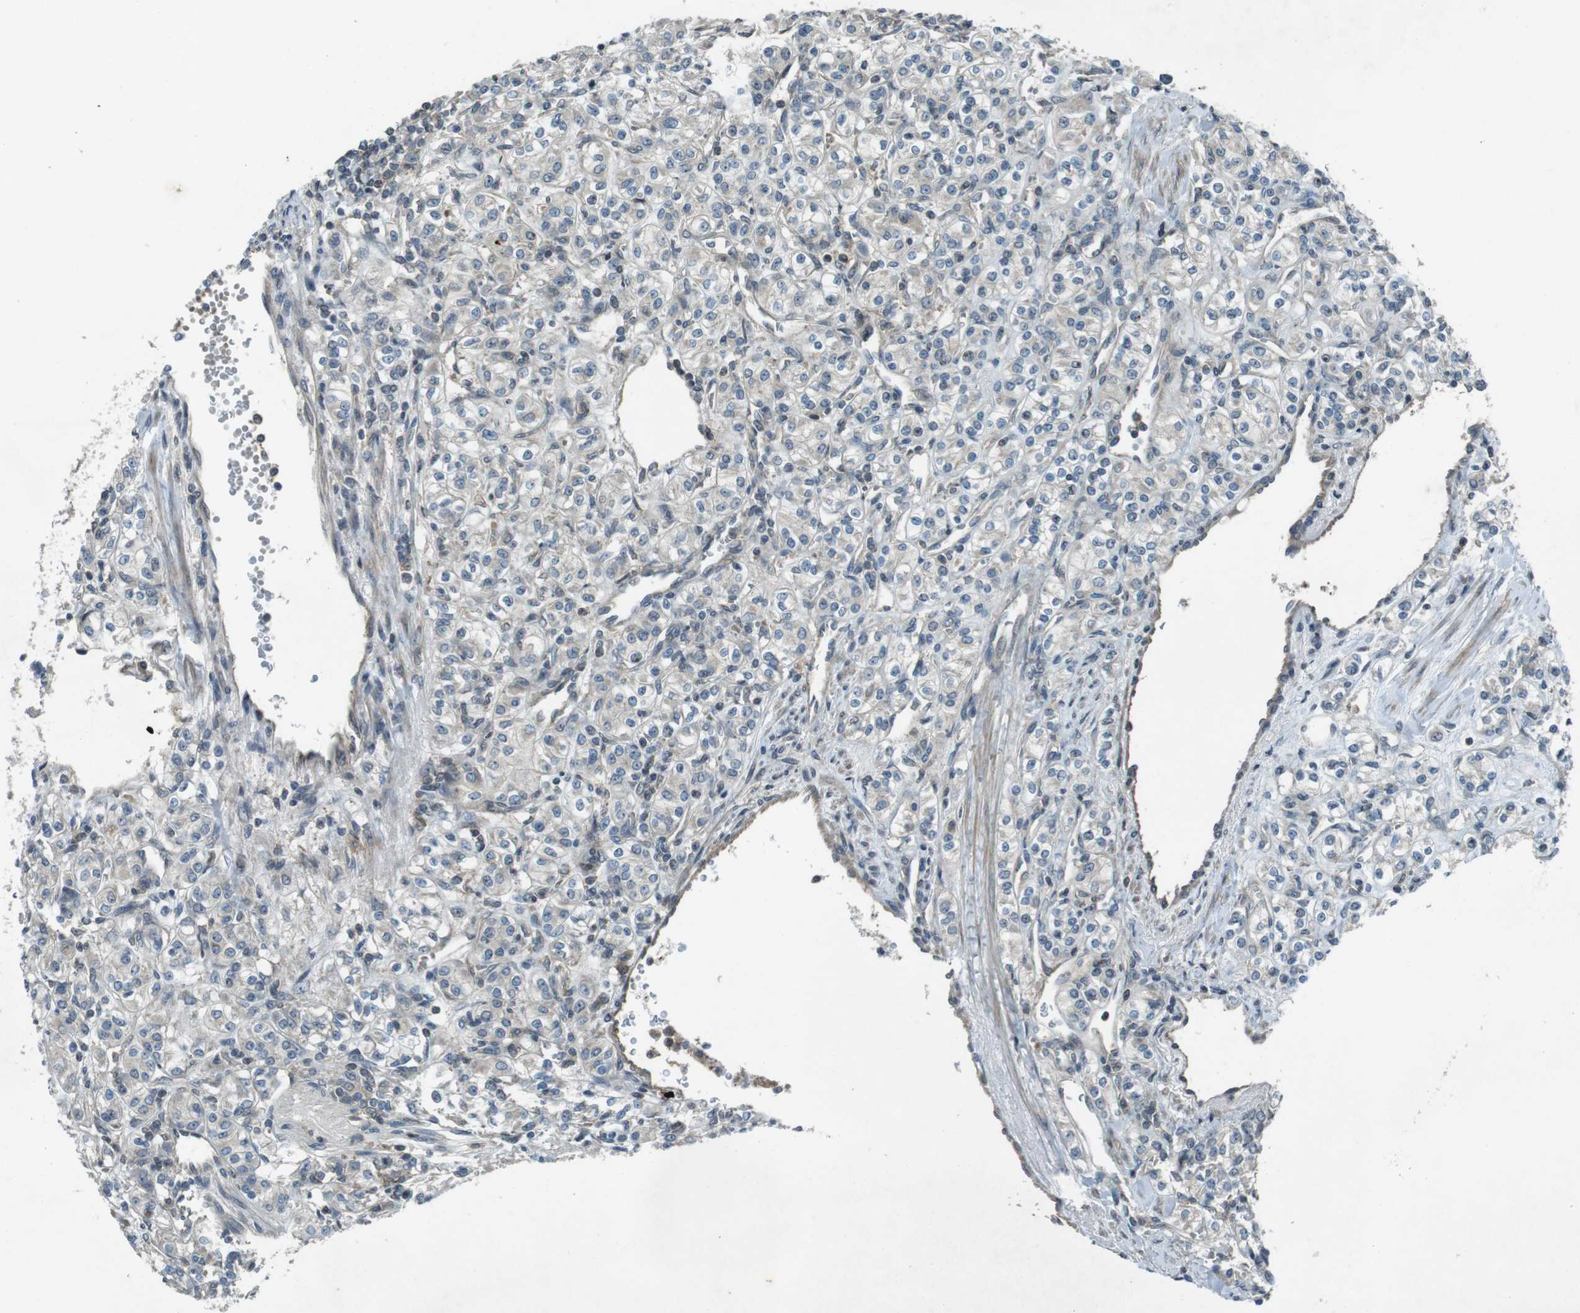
{"staining": {"intensity": "negative", "quantity": "none", "location": "none"}, "tissue": "renal cancer", "cell_type": "Tumor cells", "image_type": "cancer", "snomed": [{"axis": "morphology", "description": "Adenocarcinoma, NOS"}, {"axis": "topography", "description": "Kidney"}], "caption": "Immunohistochemical staining of renal cancer exhibits no significant expression in tumor cells.", "gene": "ZYX", "patient": {"sex": "male", "age": 77}}